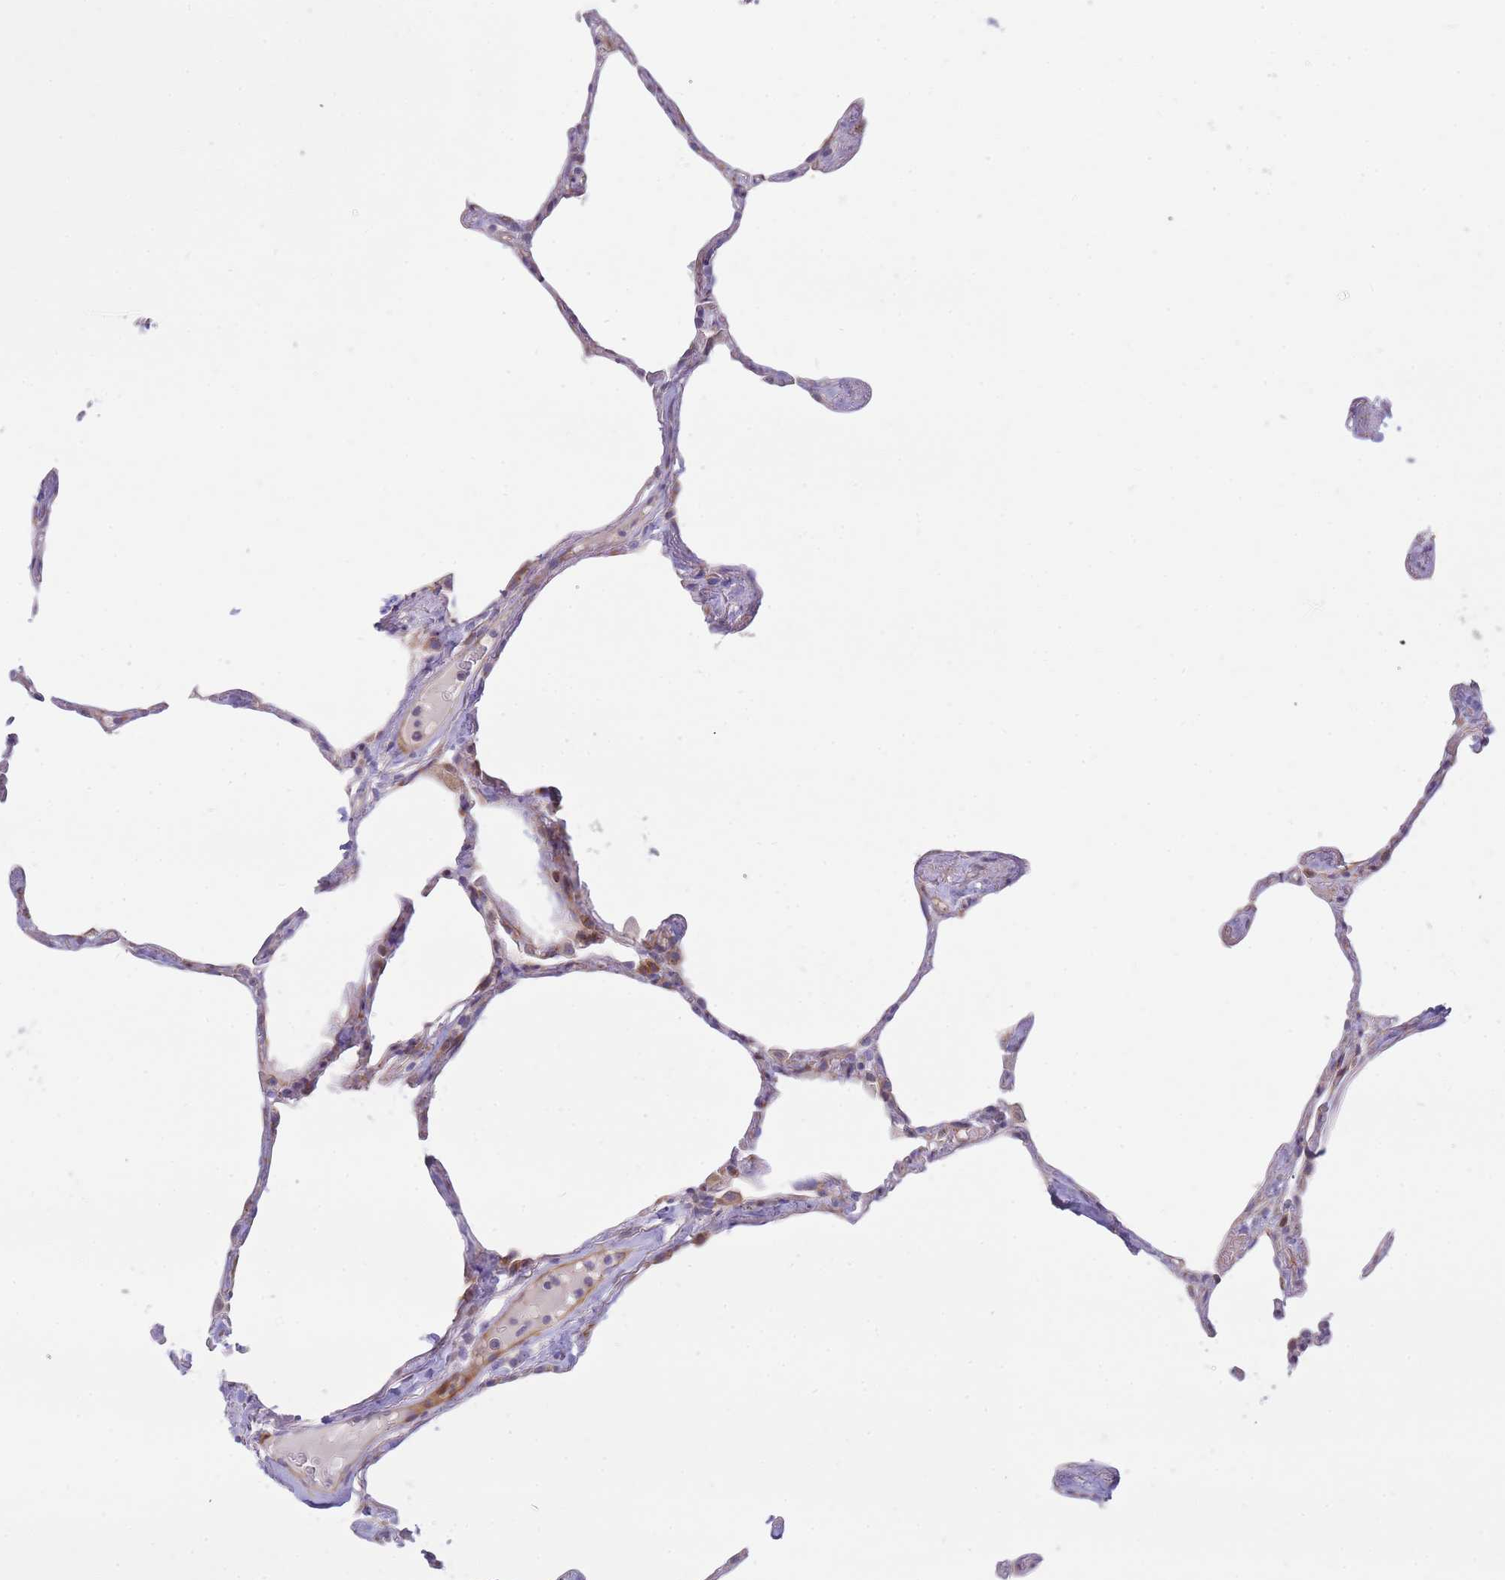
{"staining": {"intensity": "moderate", "quantity": "<25%", "location": "cytoplasmic/membranous"}, "tissue": "lung", "cell_type": "Alveolar cells", "image_type": "normal", "snomed": [{"axis": "morphology", "description": "Normal tissue, NOS"}, {"axis": "topography", "description": "Lung"}], "caption": "Brown immunohistochemical staining in normal lung reveals moderate cytoplasmic/membranous staining in about <25% of alveolar cells.", "gene": "ATP5MC2", "patient": {"sex": "male", "age": 65}}